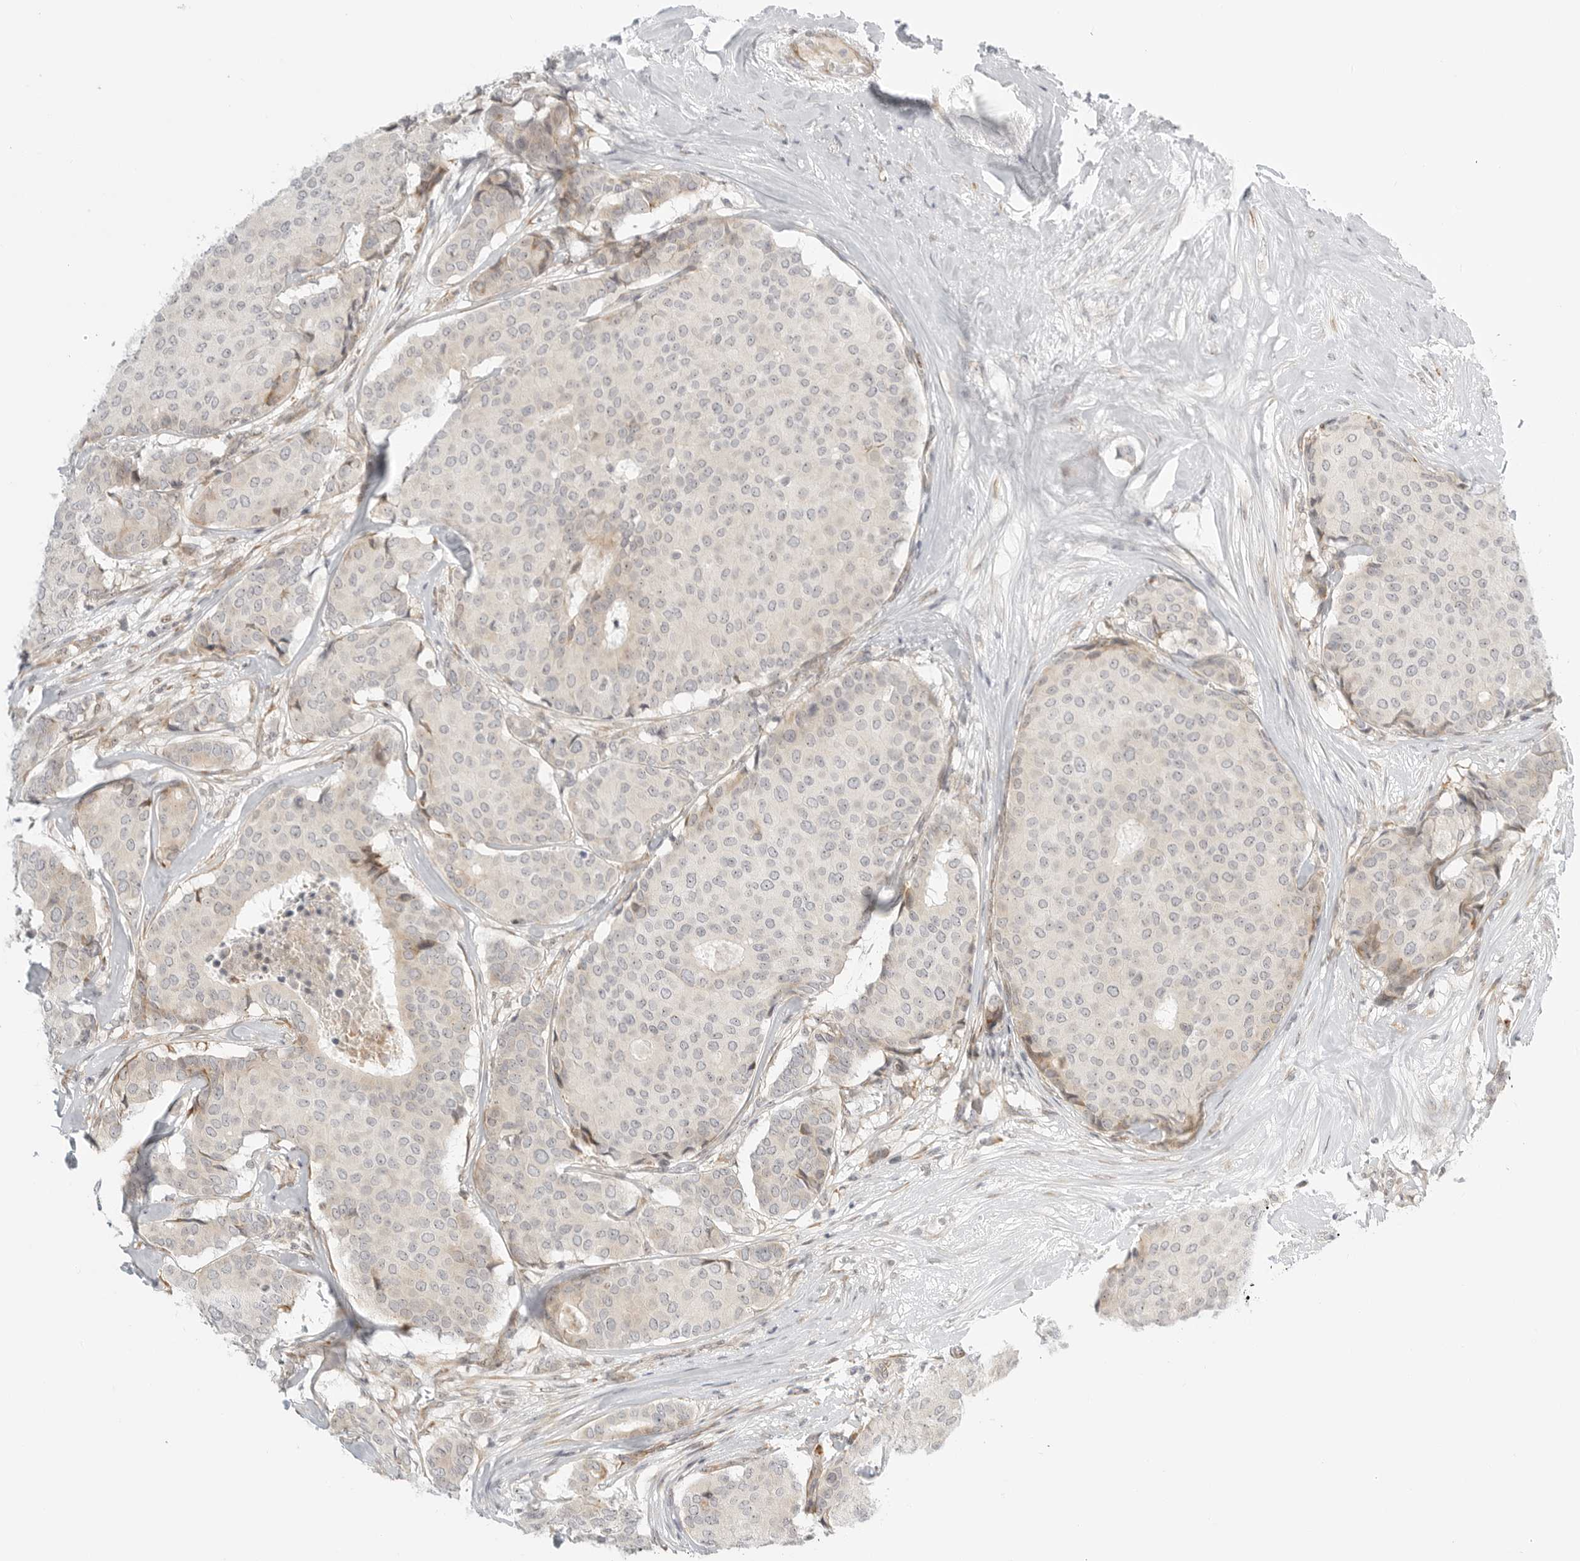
{"staining": {"intensity": "weak", "quantity": "<25%", "location": "cytoplasmic/membranous"}, "tissue": "breast cancer", "cell_type": "Tumor cells", "image_type": "cancer", "snomed": [{"axis": "morphology", "description": "Duct carcinoma"}, {"axis": "topography", "description": "Breast"}], "caption": "DAB immunohistochemical staining of infiltrating ductal carcinoma (breast) exhibits no significant expression in tumor cells. (Immunohistochemistry (ihc), brightfield microscopy, high magnification).", "gene": "DSCC1", "patient": {"sex": "female", "age": 75}}